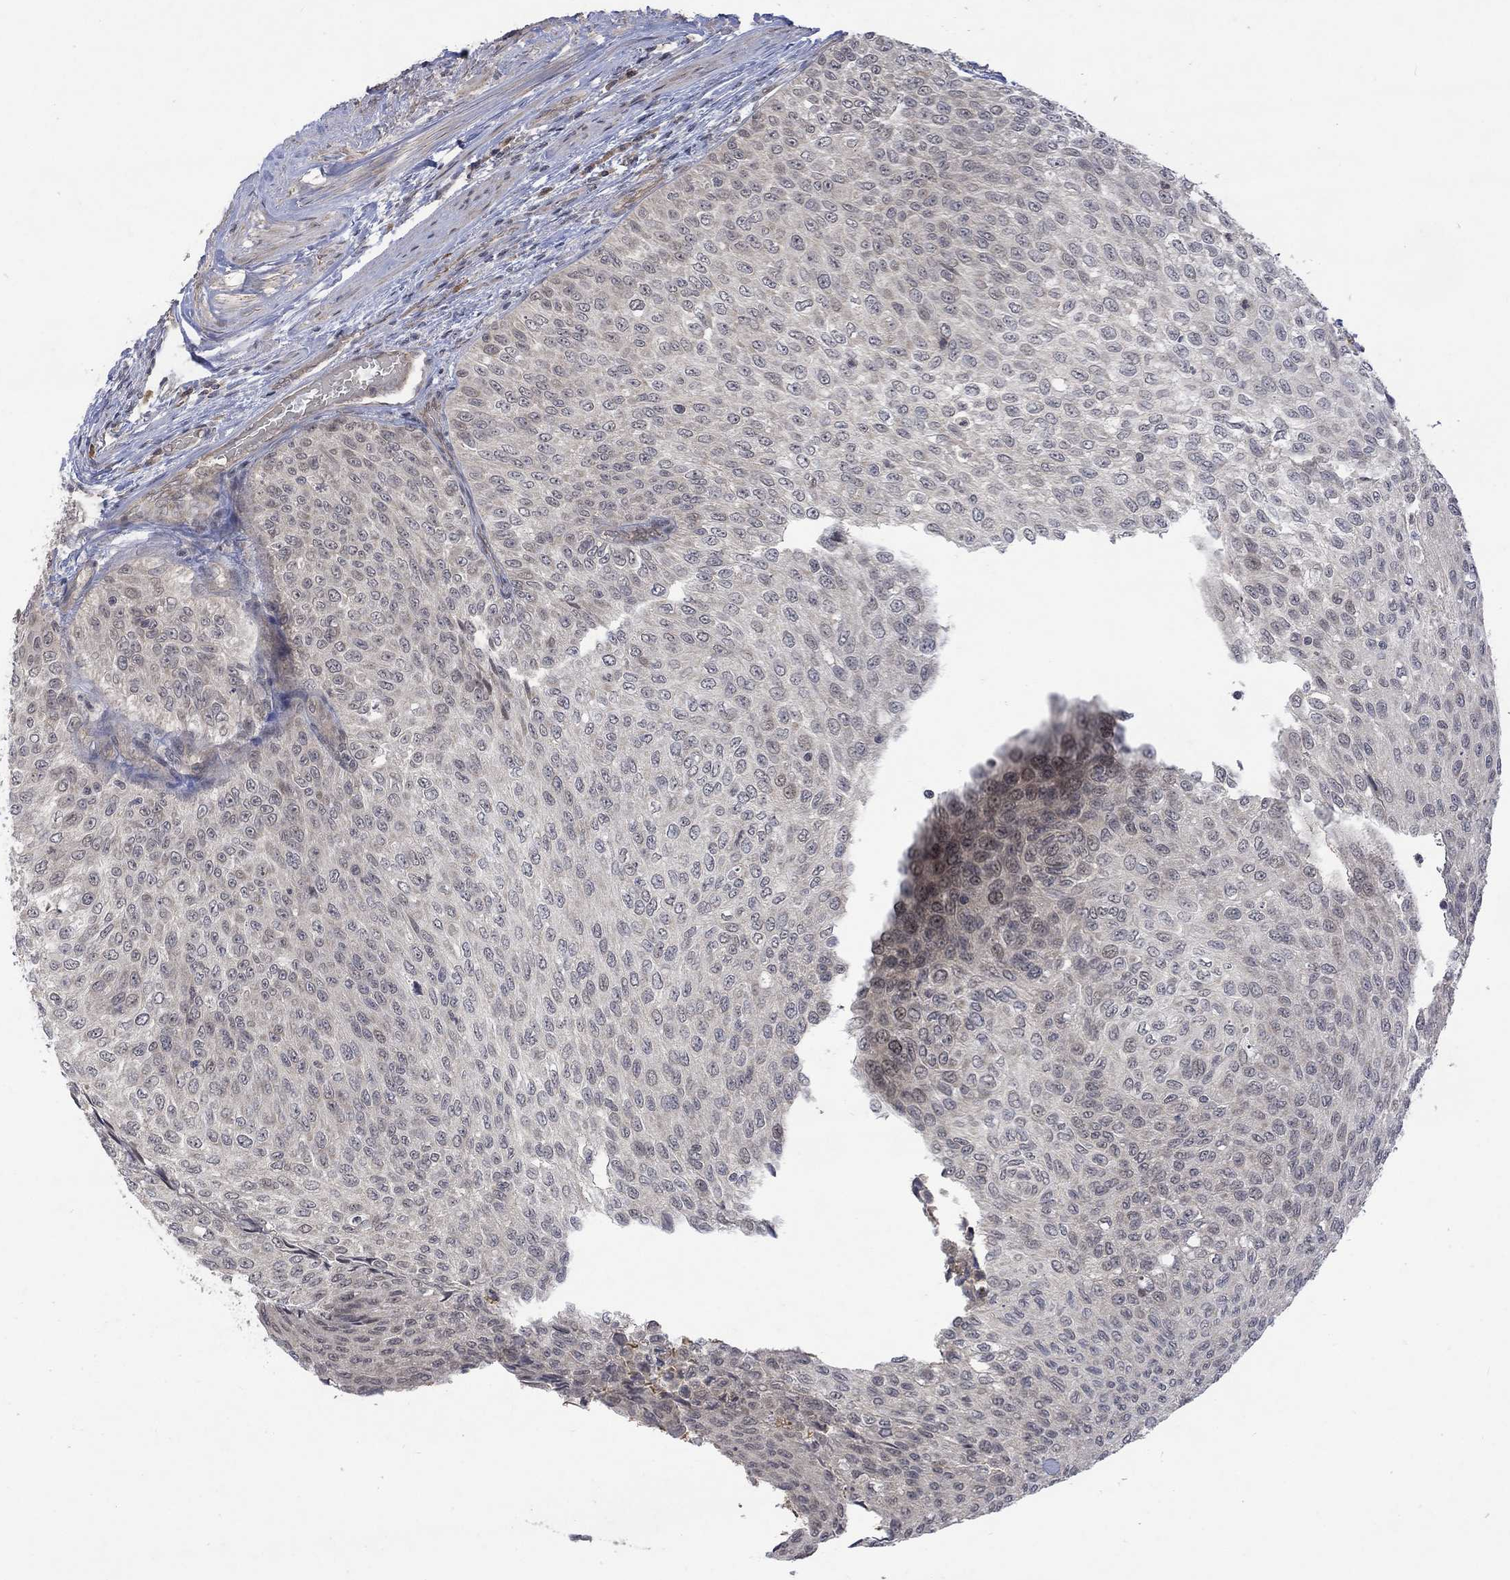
{"staining": {"intensity": "negative", "quantity": "none", "location": "none"}, "tissue": "urothelial cancer", "cell_type": "Tumor cells", "image_type": "cancer", "snomed": [{"axis": "morphology", "description": "Urothelial carcinoma, Low grade"}, {"axis": "topography", "description": "Ureter, NOS"}, {"axis": "topography", "description": "Urinary bladder"}], "caption": "This is an immunohistochemistry (IHC) micrograph of urothelial cancer. There is no expression in tumor cells.", "gene": "GRIN2D", "patient": {"sex": "male", "age": 78}}